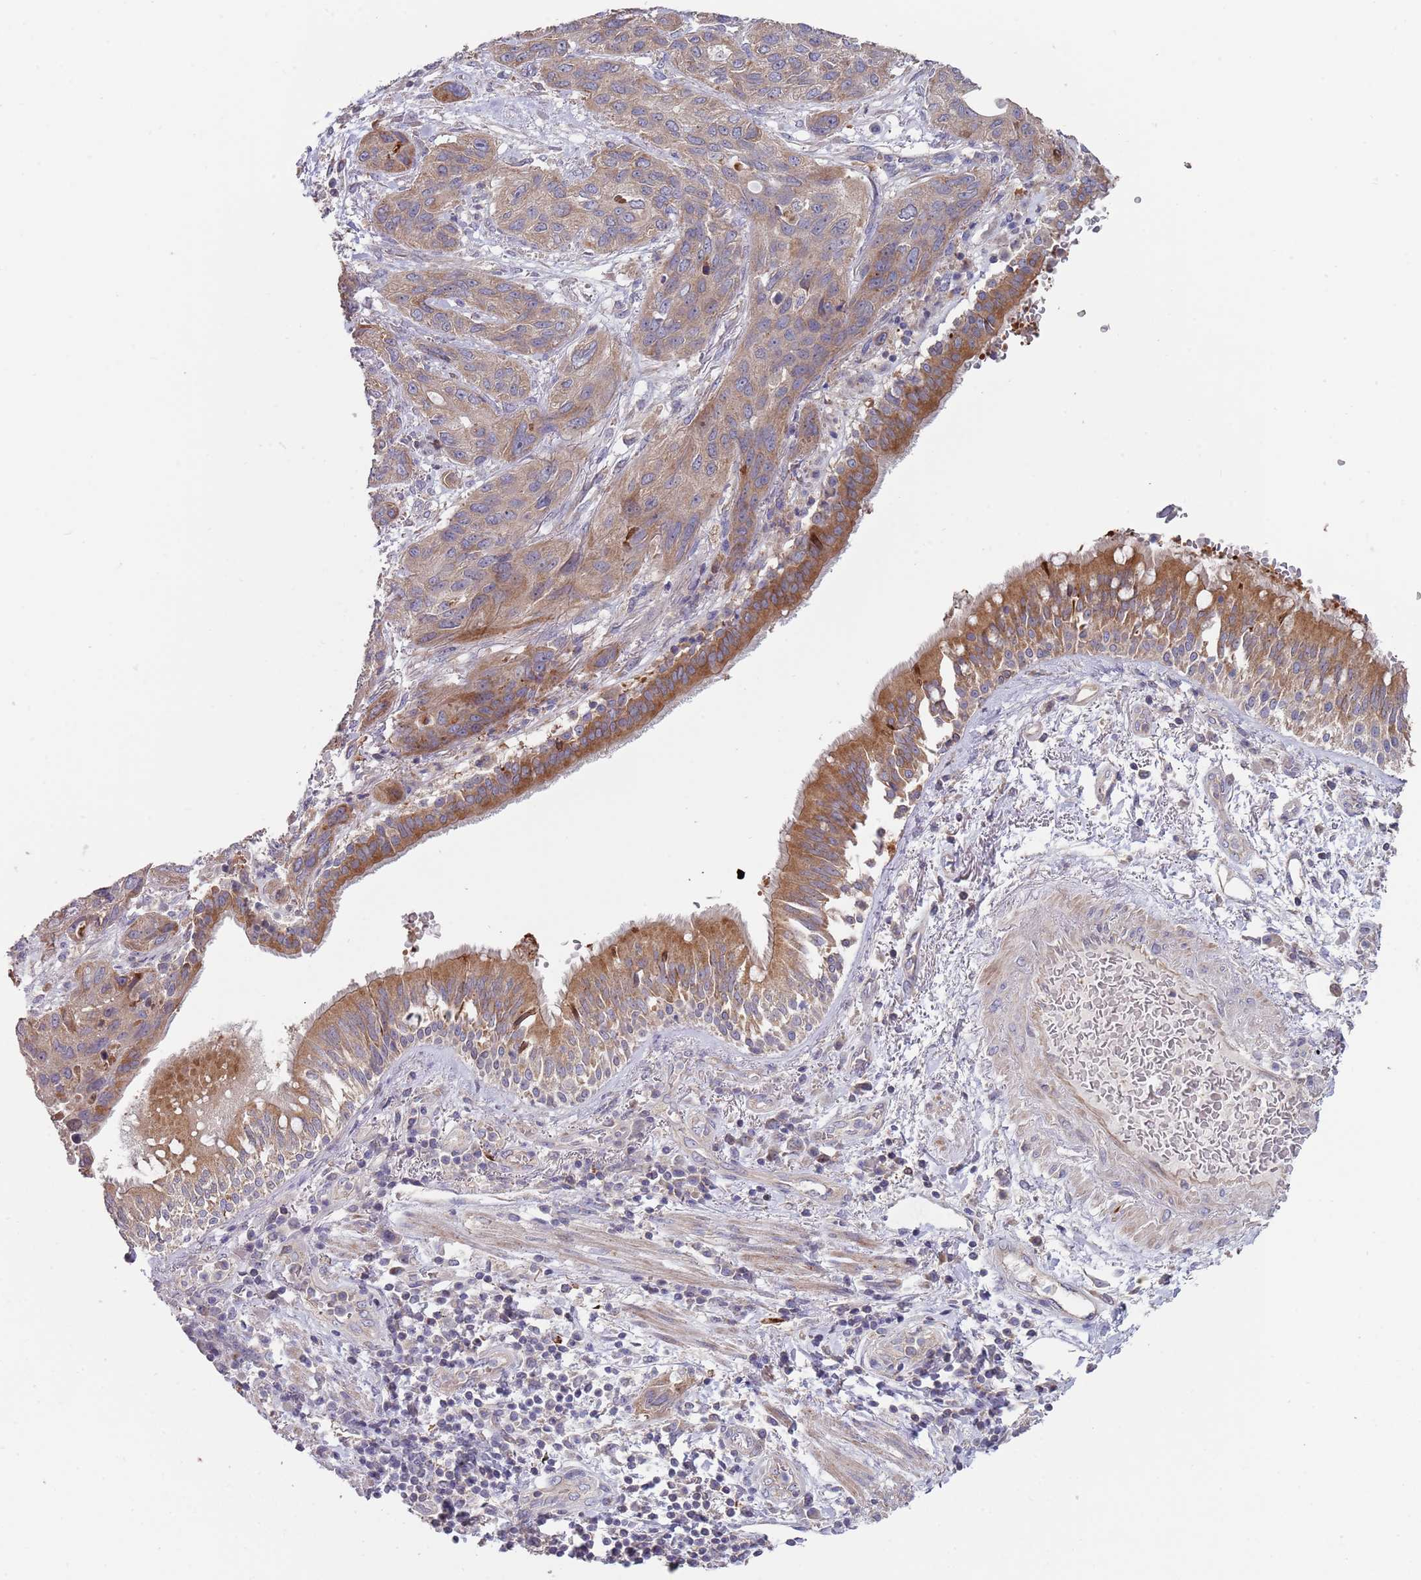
{"staining": {"intensity": "moderate", "quantity": ">75%", "location": "cytoplasmic/membranous"}, "tissue": "lung cancer", "cell_type": "Tumor cells", "image_type": "cancer", "snomed": [{"axis": "morphology", "description": "Squamous cell carcinoma, NOS"}, {"axis": "topography", "description": "Lung"}], "caption": "High-magnification brightfield microscopy of lung squamous cell carcinoma stained with DAB (brown) and counterstained with hematoxylin (blue). tumor cells exhibit moderate cytoplasmic/membranous positivity is present in about>75% of cells.", "gene": "ABCC10", "patient": {"sex": "female", "age": 70}}